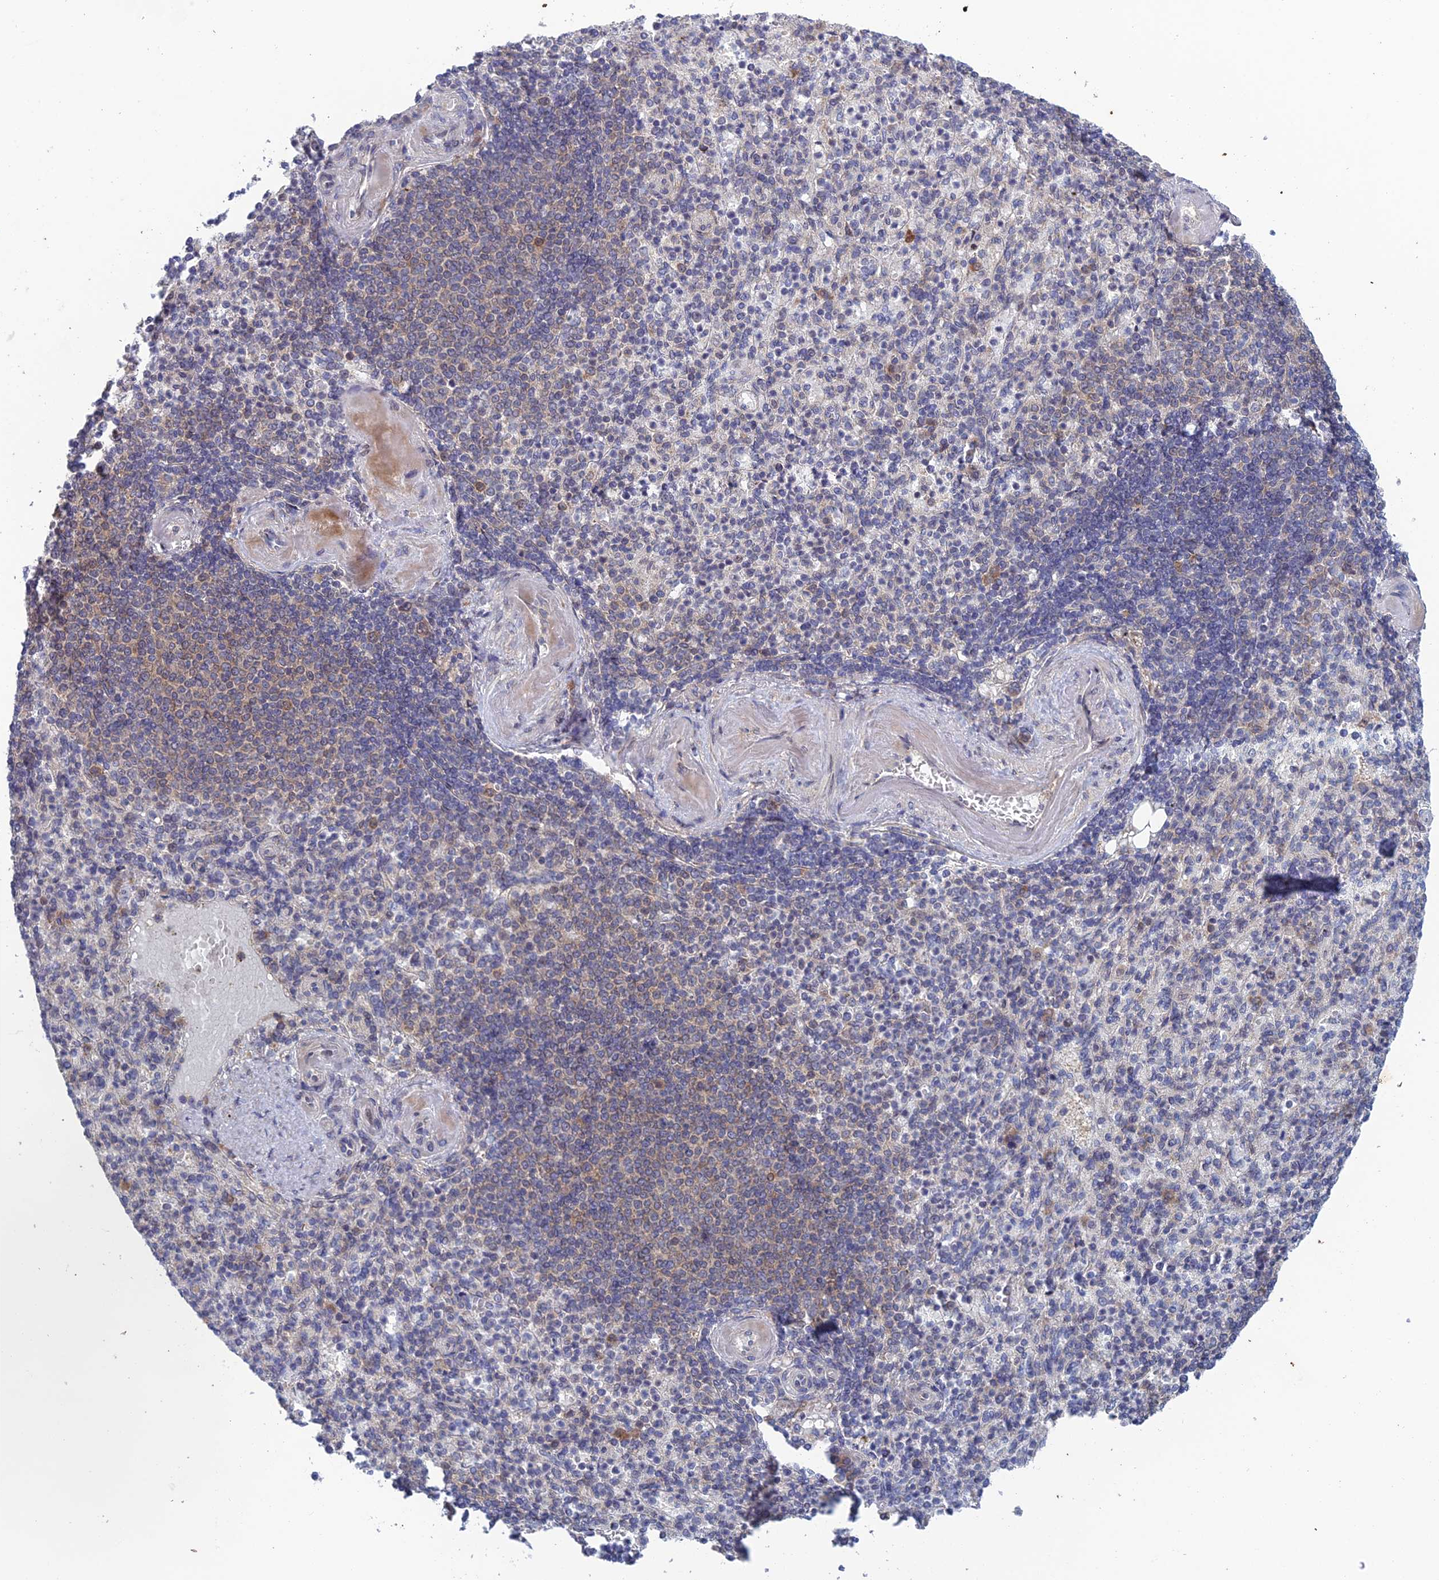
{"staining": {"intensity": "weak", "quantity": "<25%", "location": "cytoplasmic/membranous"}, "tissue": "spleen", "cell_type": "Cells in red pulp", "image_type": "normal", "snomed": [{"axis": "morphology", "description": "Normal tissue, NOS"}, {"axis": "topography", "description": "Spleen"}], "caption": "High power microscopy image of an immunohistochemistry photomicrograph of normal spleen, revealing no significant positivity in cells in red pulp.", "gene": "SRA1", "patient": {"sex": "female", "age": 74}}